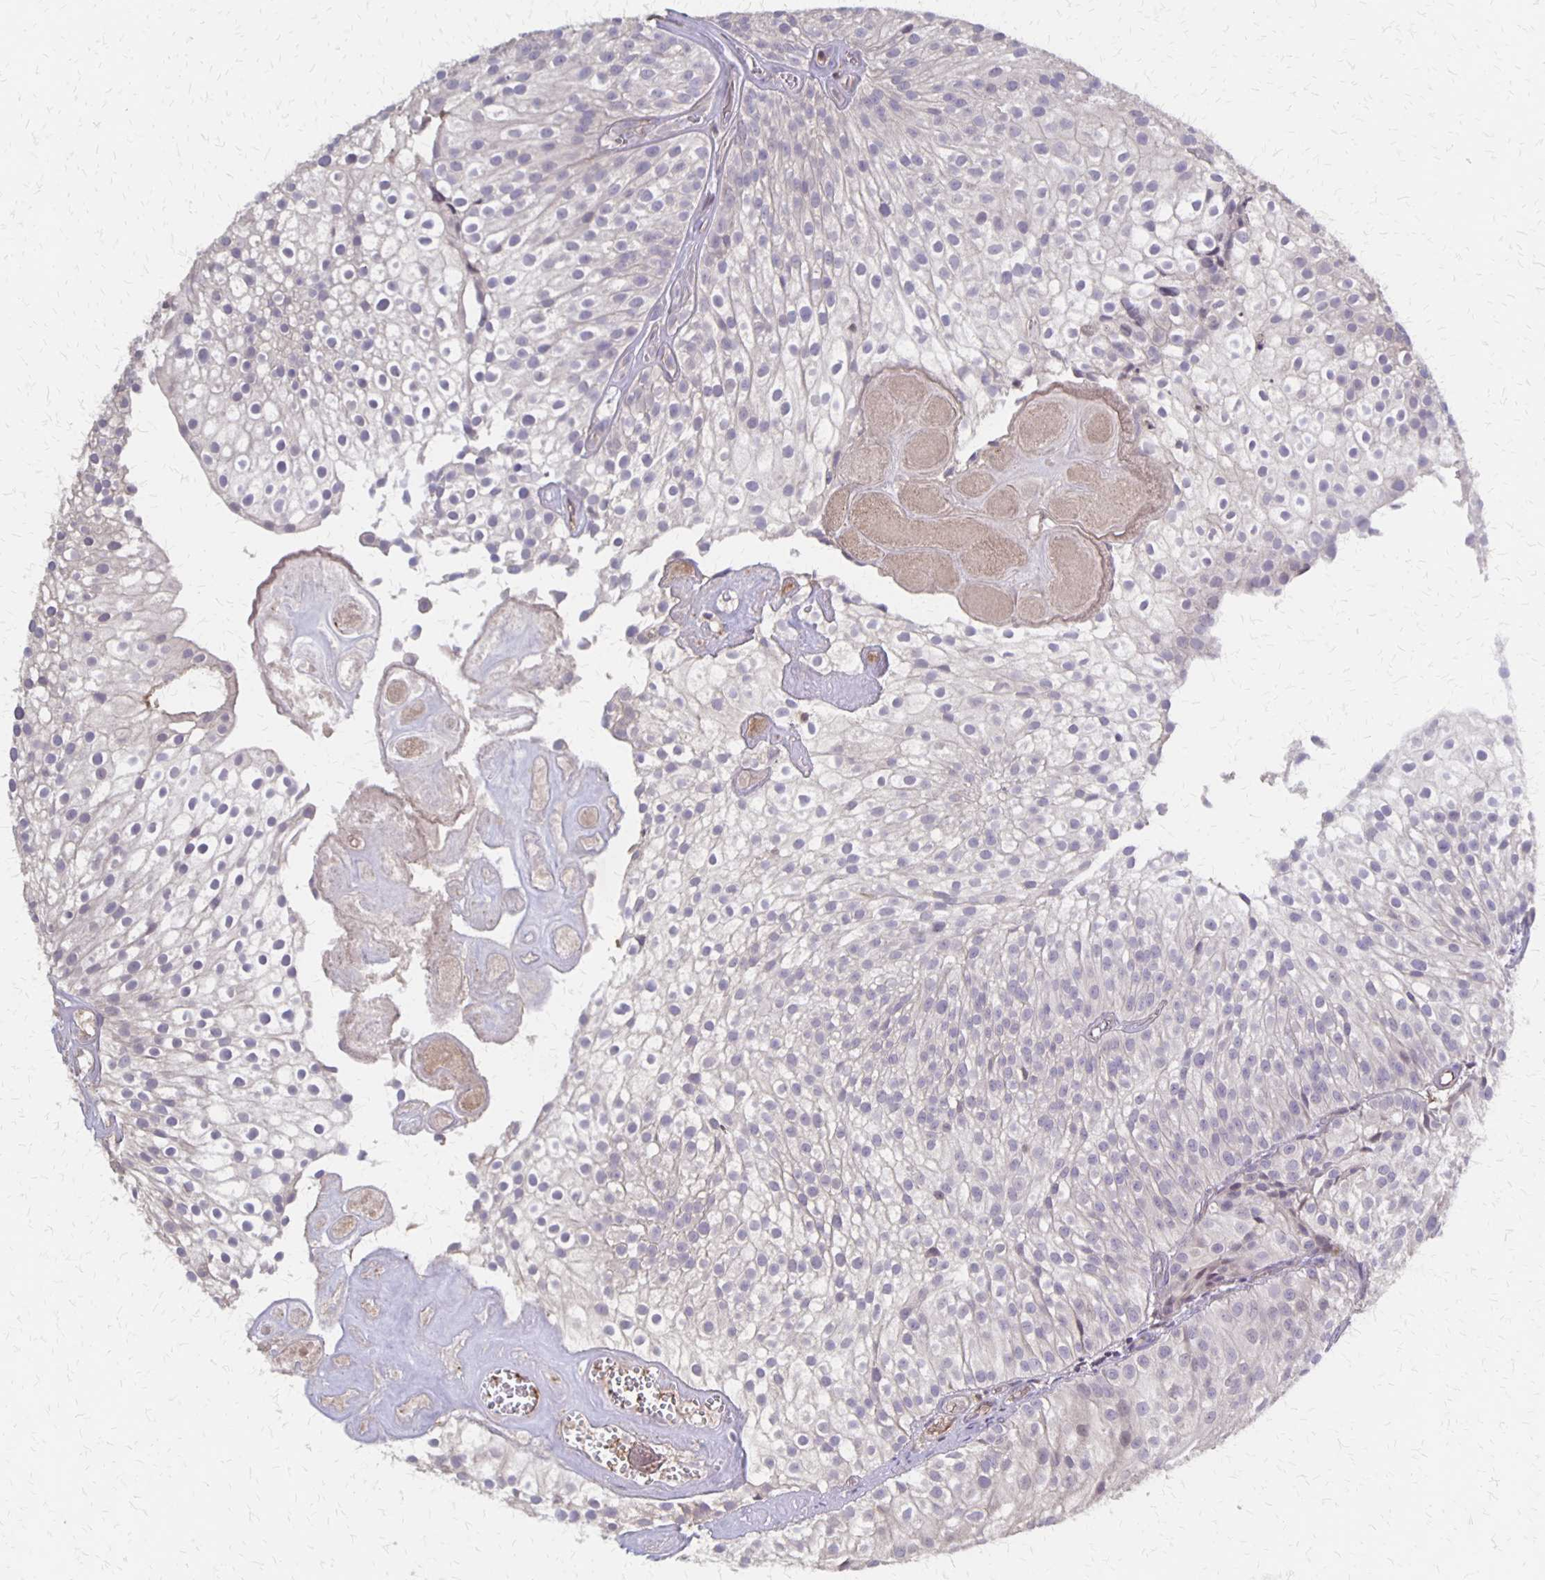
{"staining": {"intensity": "negative", "quantity": "none", "location": "none"}, "tissue": "urothelial cancer", "cell_type": "Tumor cells", "image_type": "cancer", "snomed": [{"axis": "morphology", "description": "Urothelial carcinoma, Low grade"}, {"axis": "topography", "description": "Urinary bladder"}], "caption": "There is no significant staining in tumor cells of urothelial cancer.", "gene": "NOG", "patient": {"sex": "male", "age": 70}}